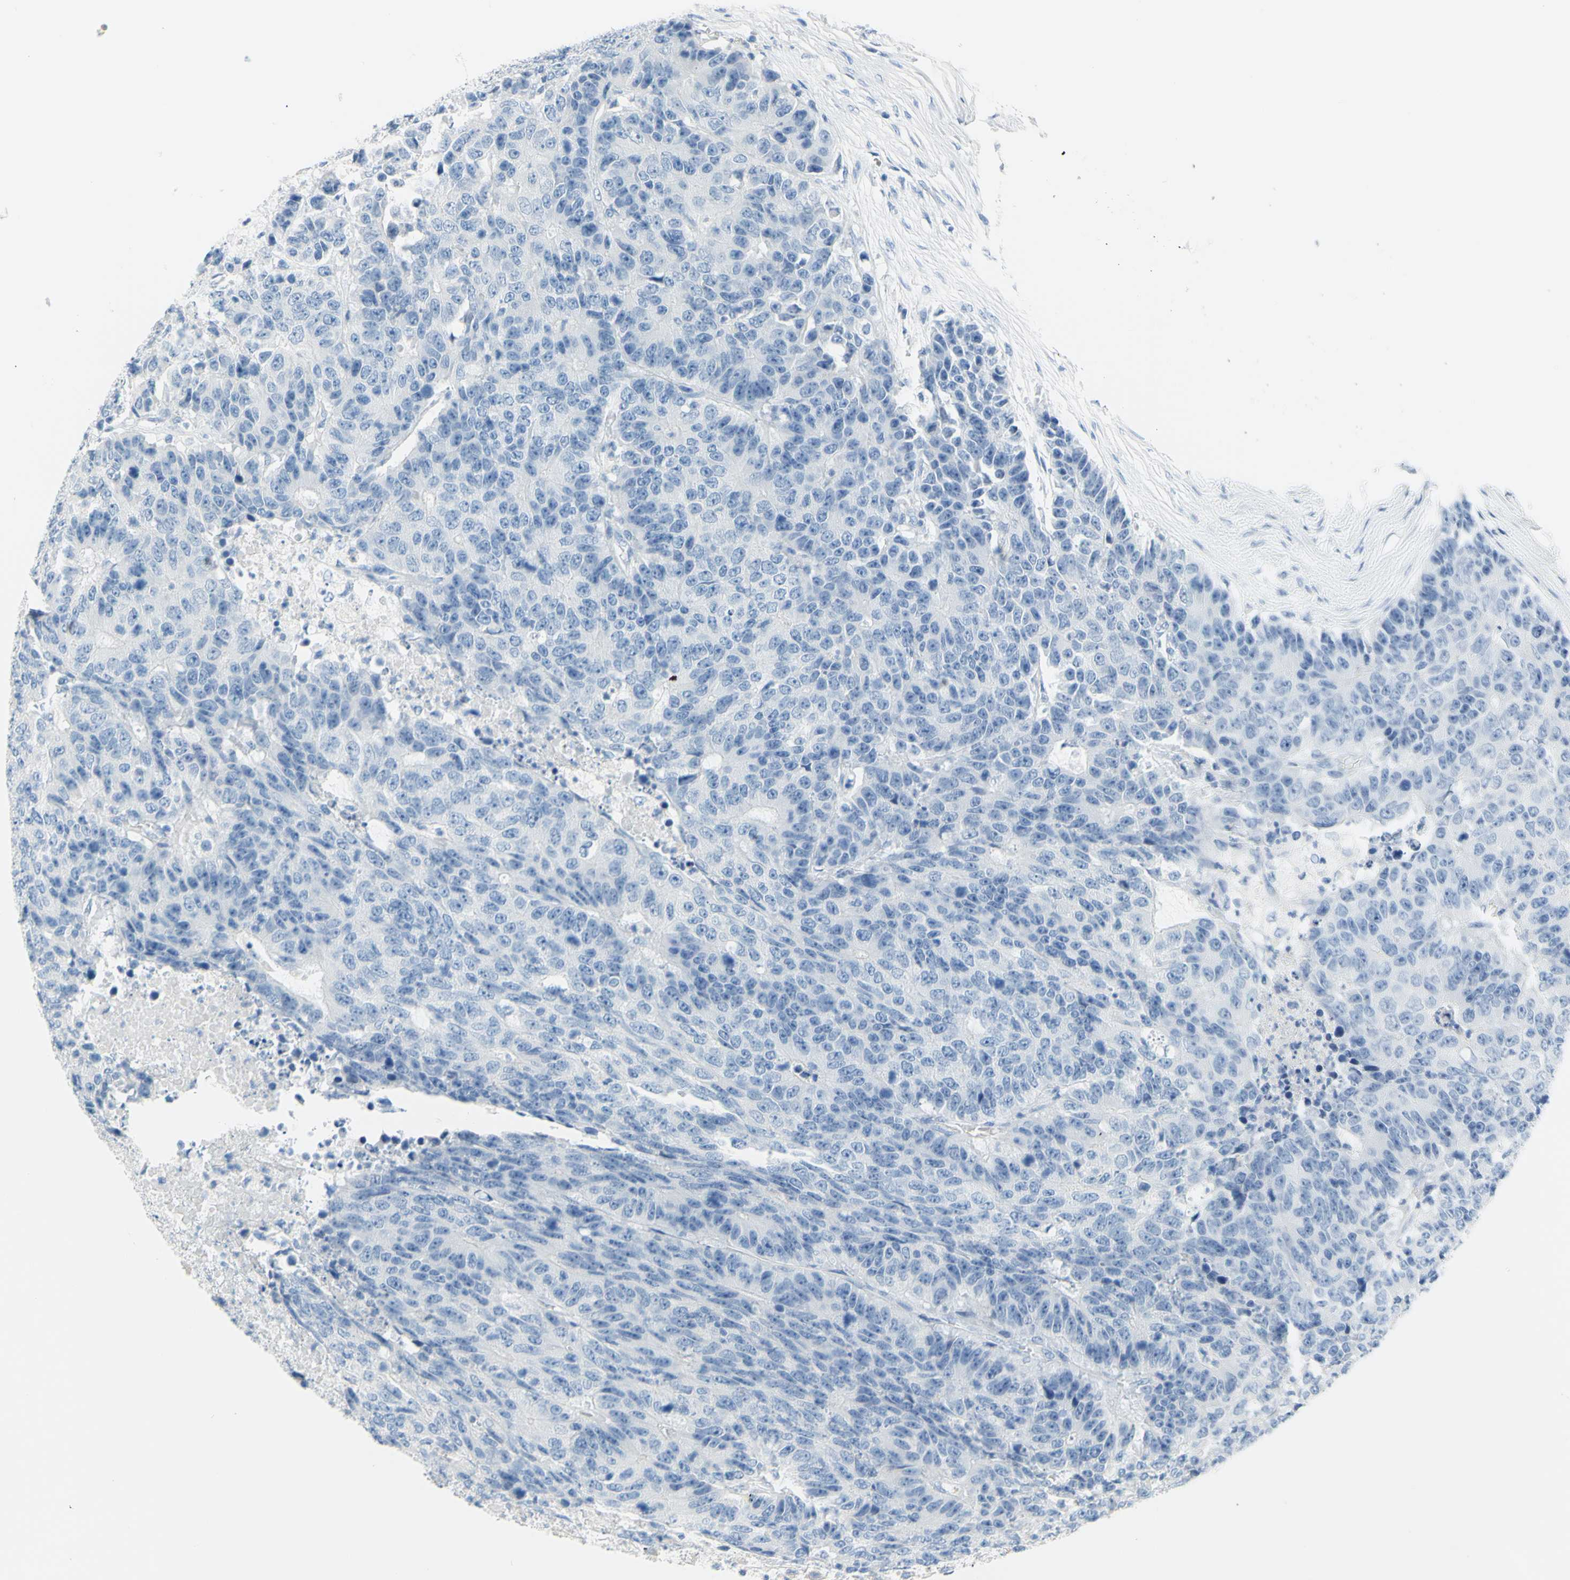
{"staining": {"intensity": "negative", "quantity": "none", "location": "none"}, "tissue": "colorectal cancer", "cell_type": "Tumor cells", "image_type": "cancer", "snomed": [{"axis": "morphology", "description": "Adenocarcinoma, NOS"}, {"axis": "topography", "description": "Colon"}], "caption": "The histopathology image exhibits no staining of tumor cells in colorectal cancer (adenocarcinoma). (DAB (3,3'-diaminobenzidine) immunohistochemistry, high magnification).", "gene": "DCT", "patient": {"sex": "female", "age": 86}}